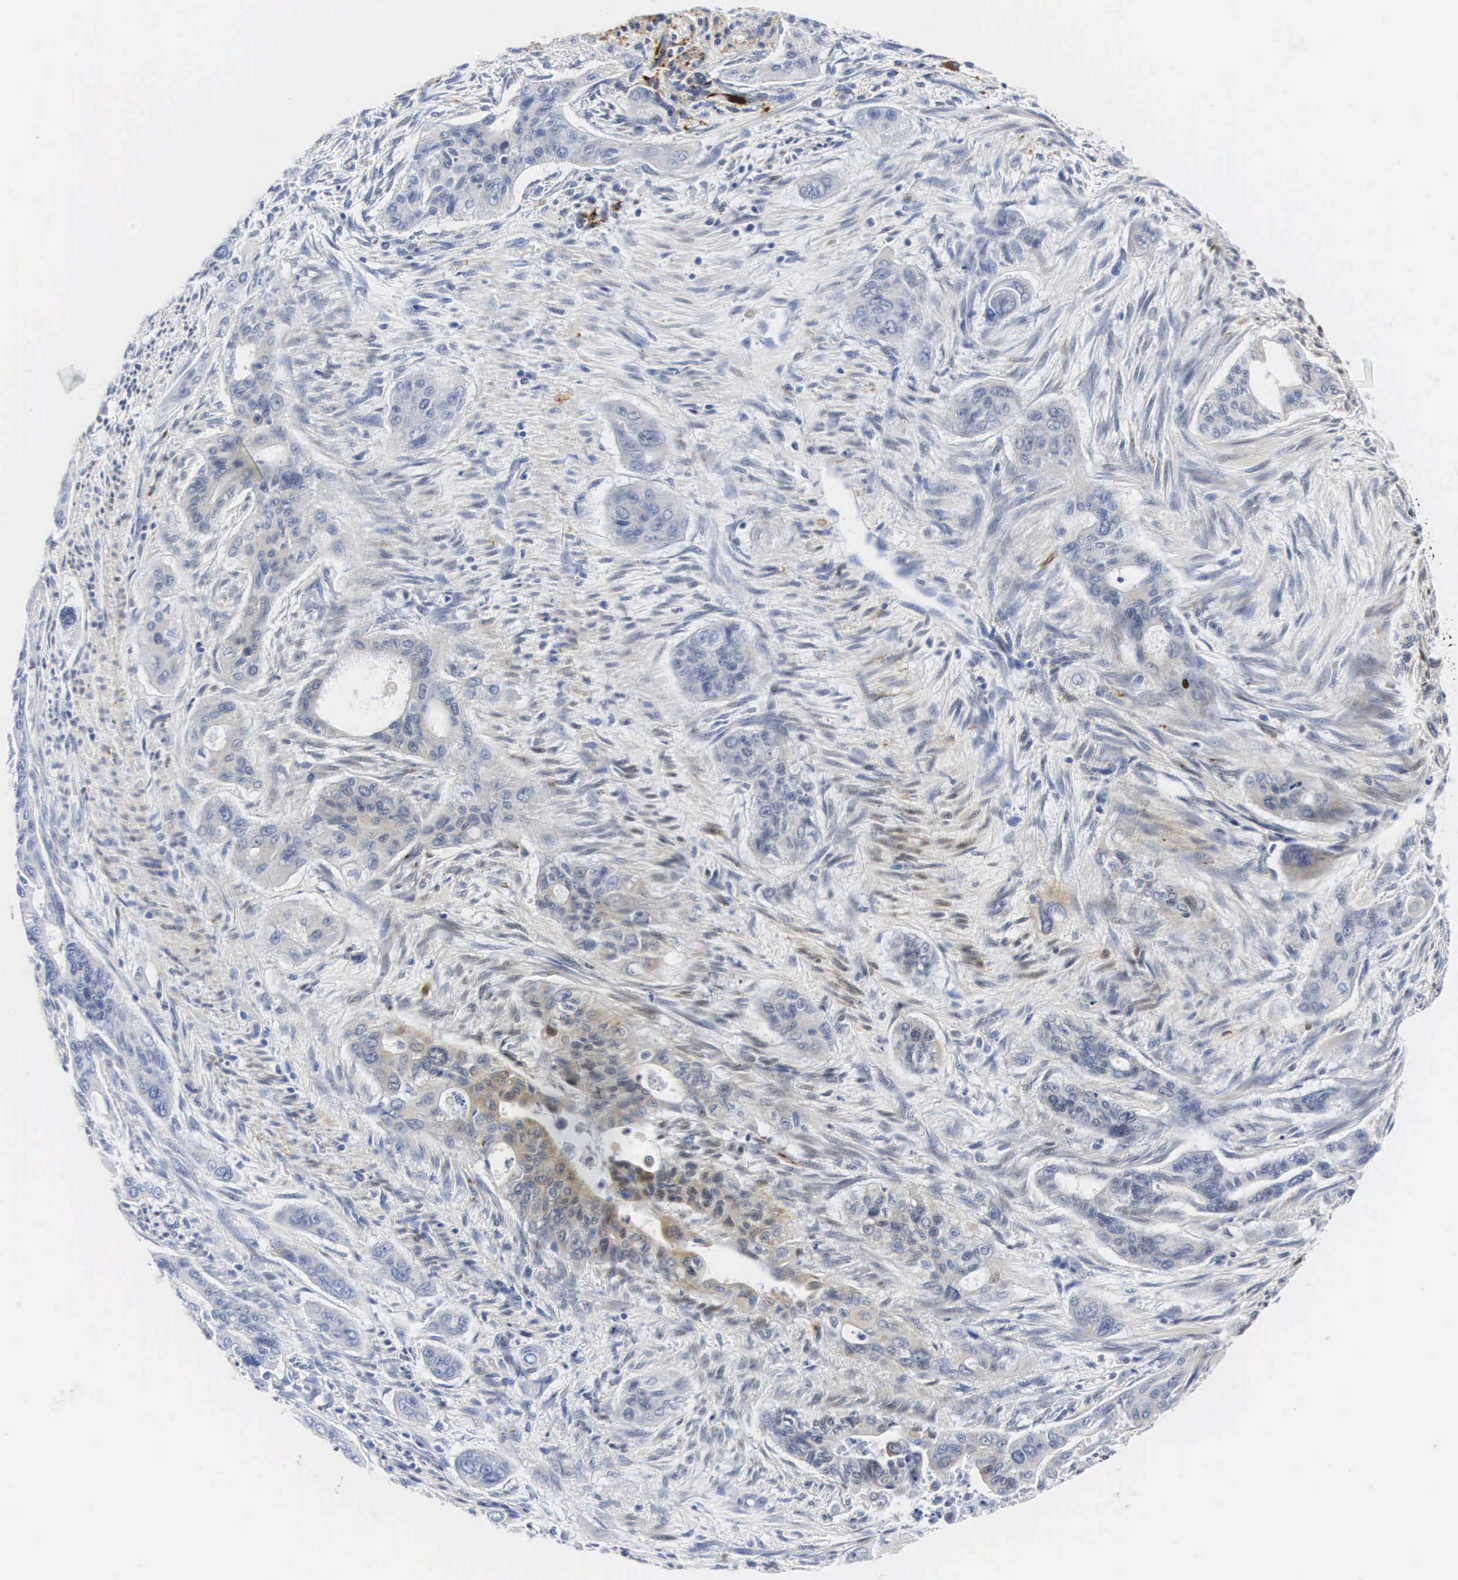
{"staining": {"intensity": "moderate", "quantity": "<25%", "location": "cytoplasmic/membranous"}, "tissue": "pancreatic cancer", "cell_type": "Tumor cells", "image_type": "cancer", "snomed": [{"axis": "morphology", "description": "Adenocarcinoma, NOS"}, {"axis": "topography", "description": "Pancreas"}], "caption": "A brown stain shows moderate cytoplasmic/membranous expression of a protein in human pancreatic adenocarcinoma tumor cells.", "gene": "ENO2", "patient": {"sex": "male", "age": 77}}